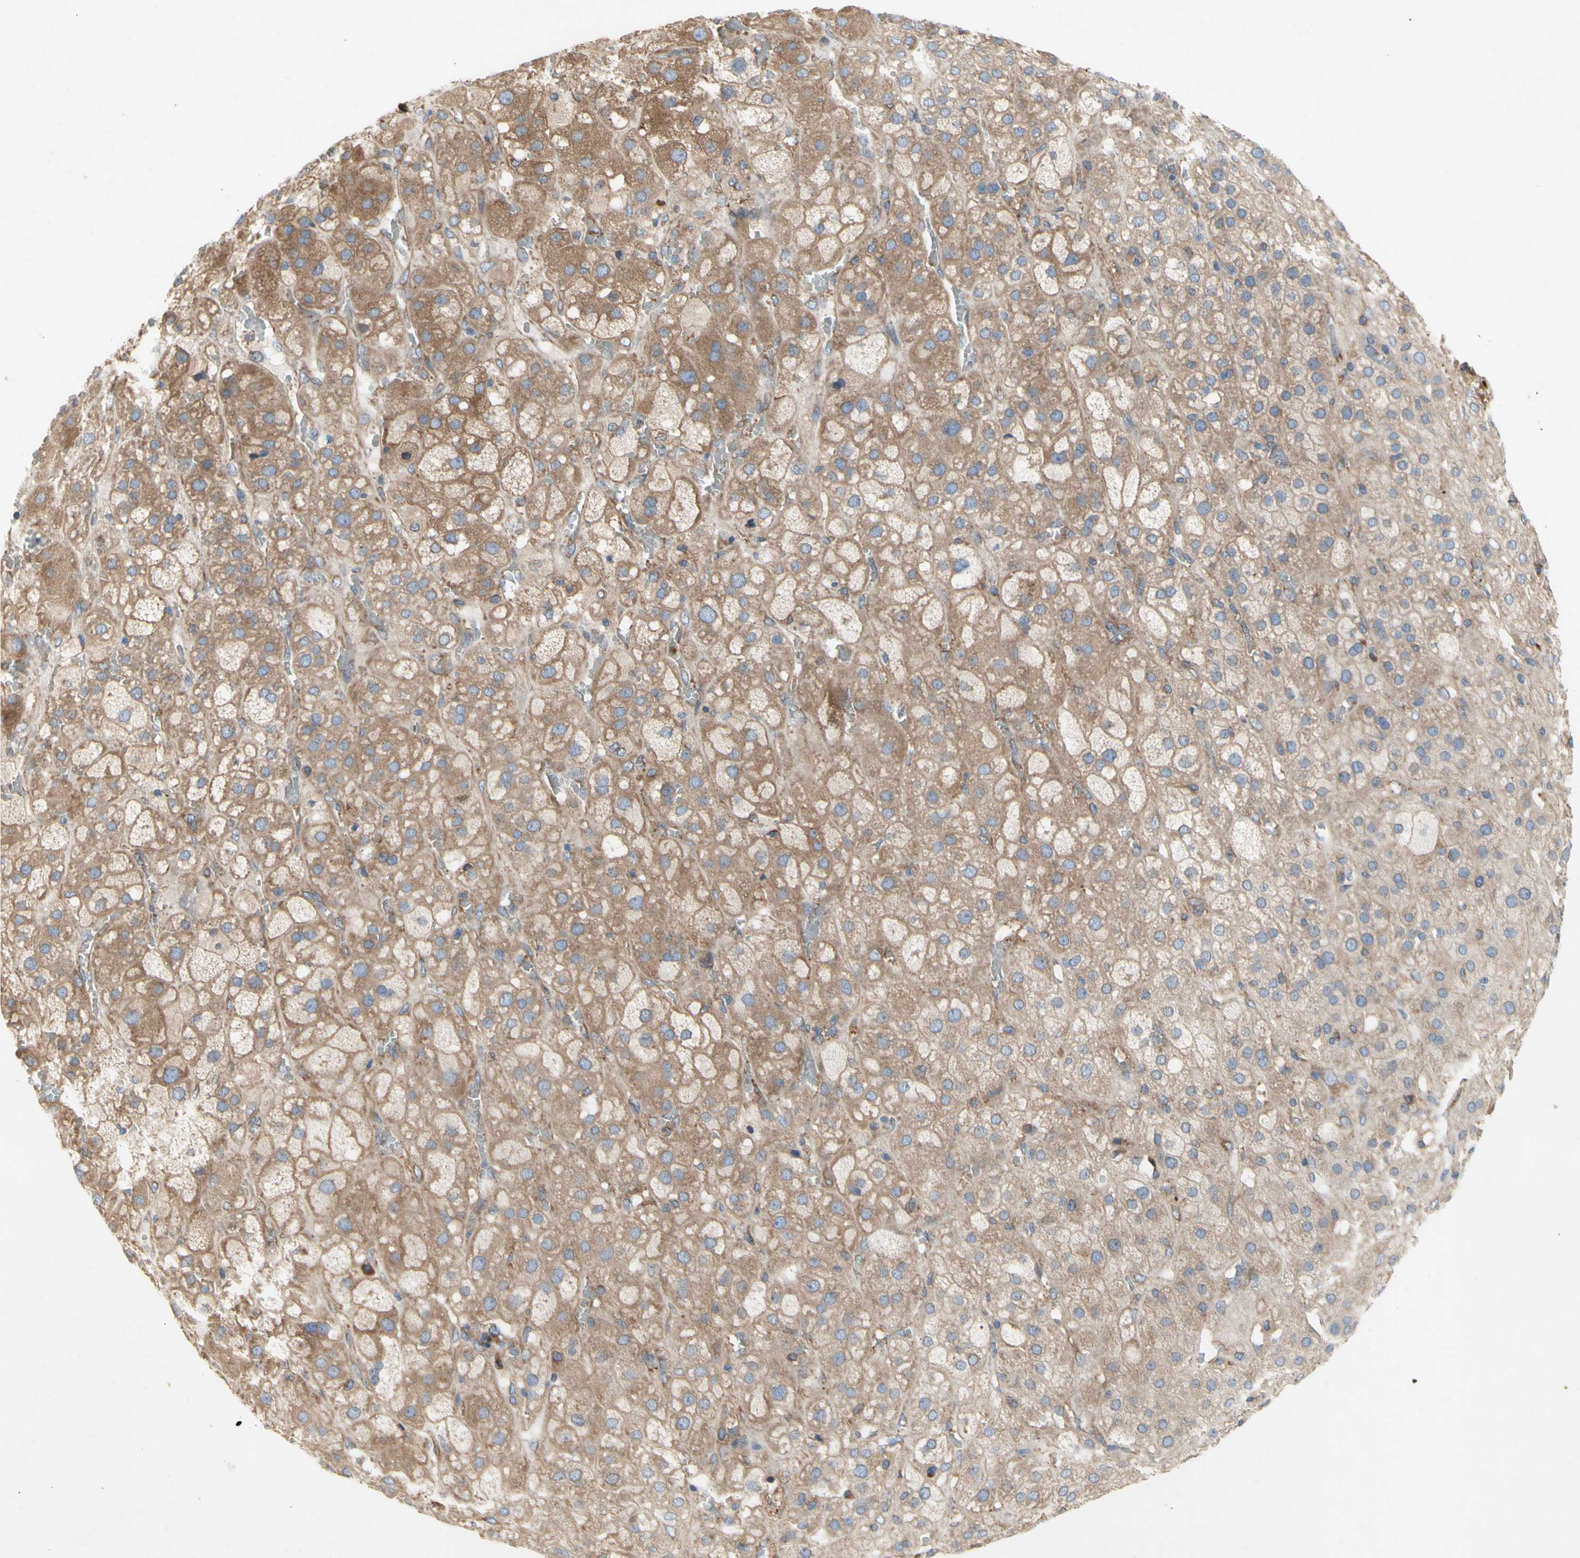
{"staining": {"intensity": "moderate", "quantity": ">75%", "location": "cytoplasmic/membranous"}, "tissue": "adrenal gland", "cell_type": "Glandular cells", "image_type": "normal", "snomed": [{"axis": "morphology", "description": "Normal tissue, NOS"}, {"axis": "topography", "description": "Adrenal gland"}], "caption": "High-magnification brightfield microscopy of normal adrenal gland stained with DAB (3,3'-diaminobenzidine) (brown) and counterstained with hematoxylin (blue). glandular cells exhibit moderate cytoplasmic/membranous expression is present in about>75% of cells.", "gene": "KLC1", "patient": {"sex": "female", "age": 47}}